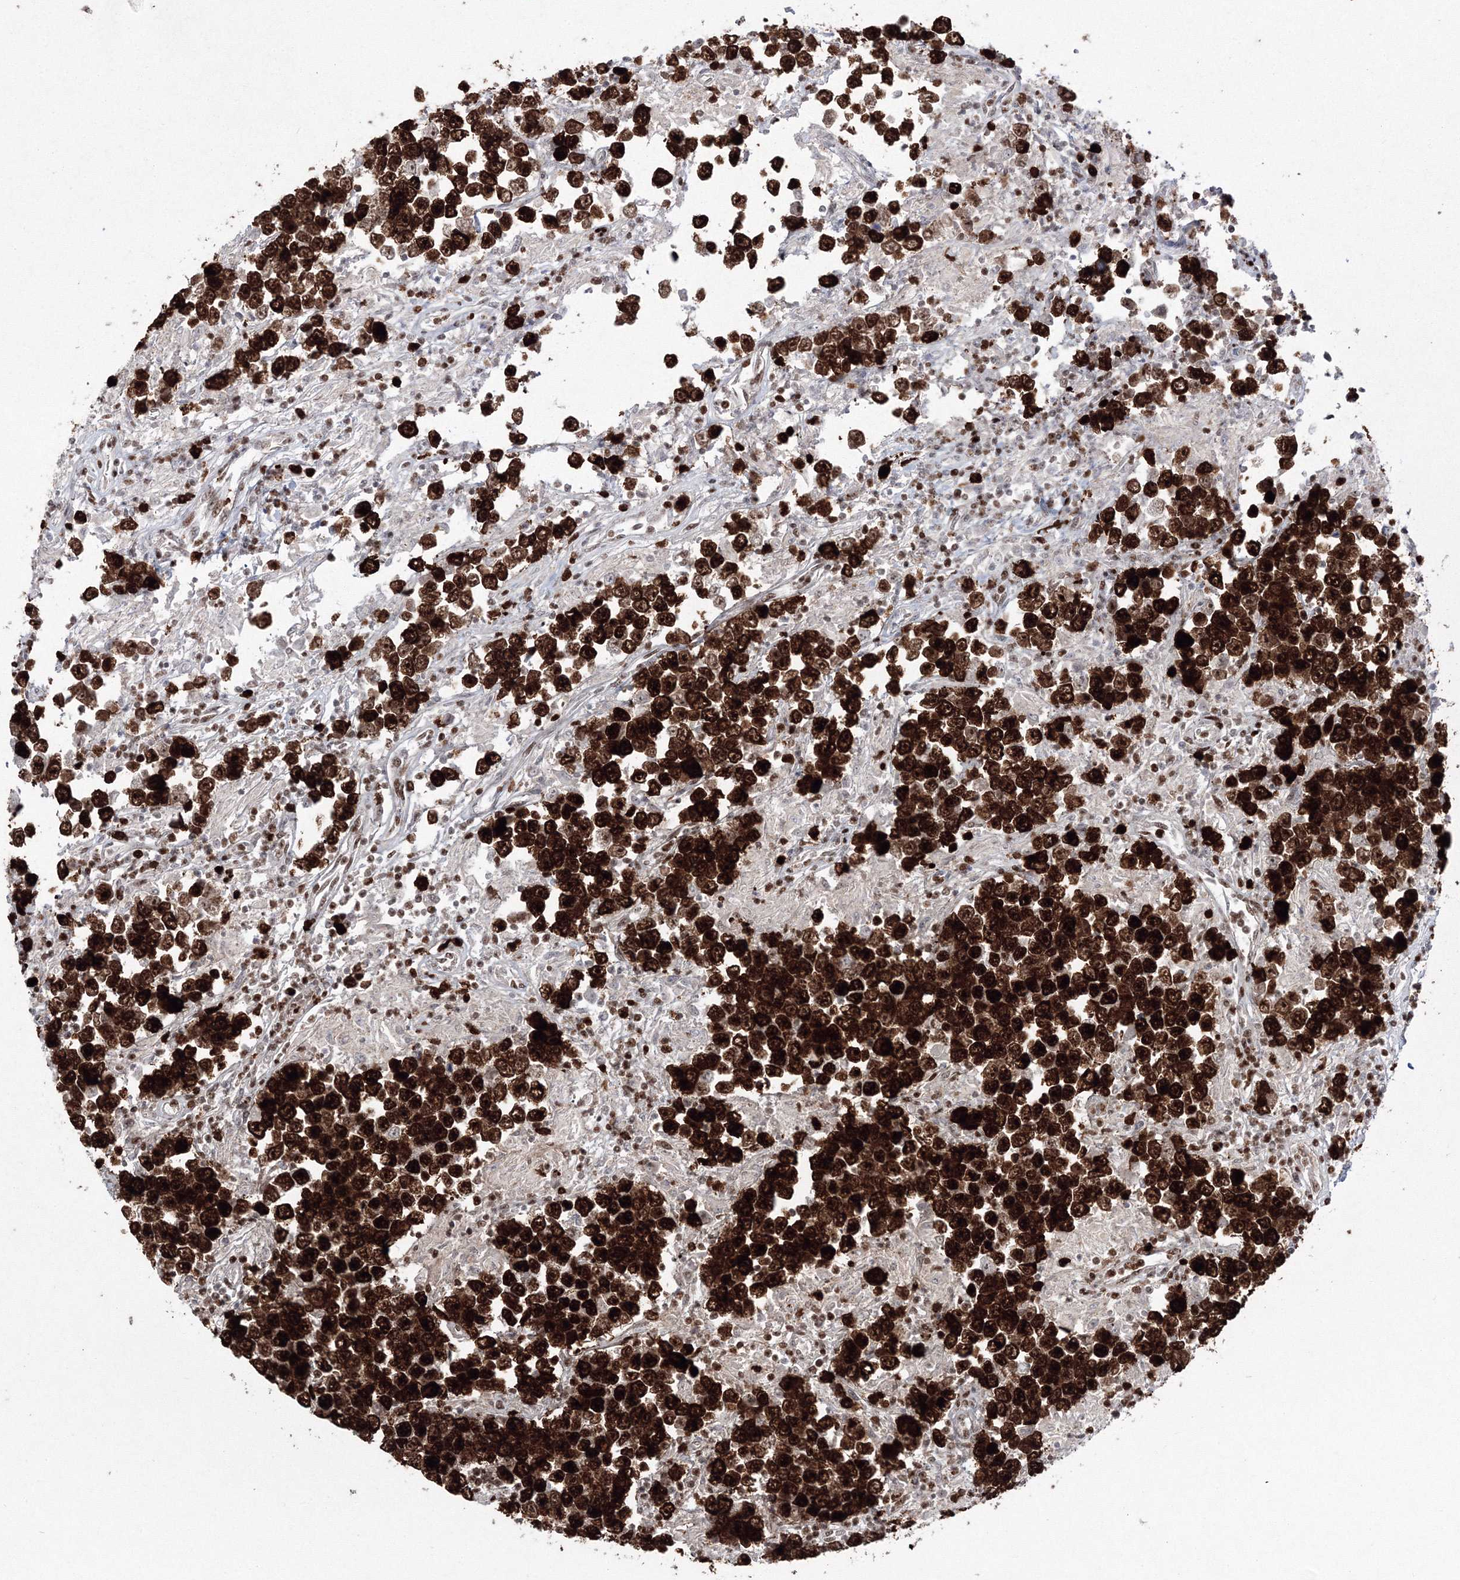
{"staining": {"intensity": "strong", "quantity": ">75%", "location": "nuclear"}, "tissue": "testis cancer", "cell_type": "Tumor cells", "image_type": "cancer", "snomed": [{"axis": "morphology", "description": "Normal tissue, NOS"}, {"axis": "morphology", "description": "Urothelial carcinoma, High grade"}, {"axis": "morphology", "description": "Seminoma, NOS"}, {"axis": "morphology", "description": "Carcinoma, Embryonal, NOS"}, {"axis": "topography", "description": "Urinary bladder"}, {"axis": "topography", "description": "Testis"}], "caption": "DAB immunohistochemical staining of testis cancer demonstrates strong nuclear protein positivity in approximately >75% of tumor cells.", "gene": "LIG1", "patient": {"sex": "male", "age": 41}}